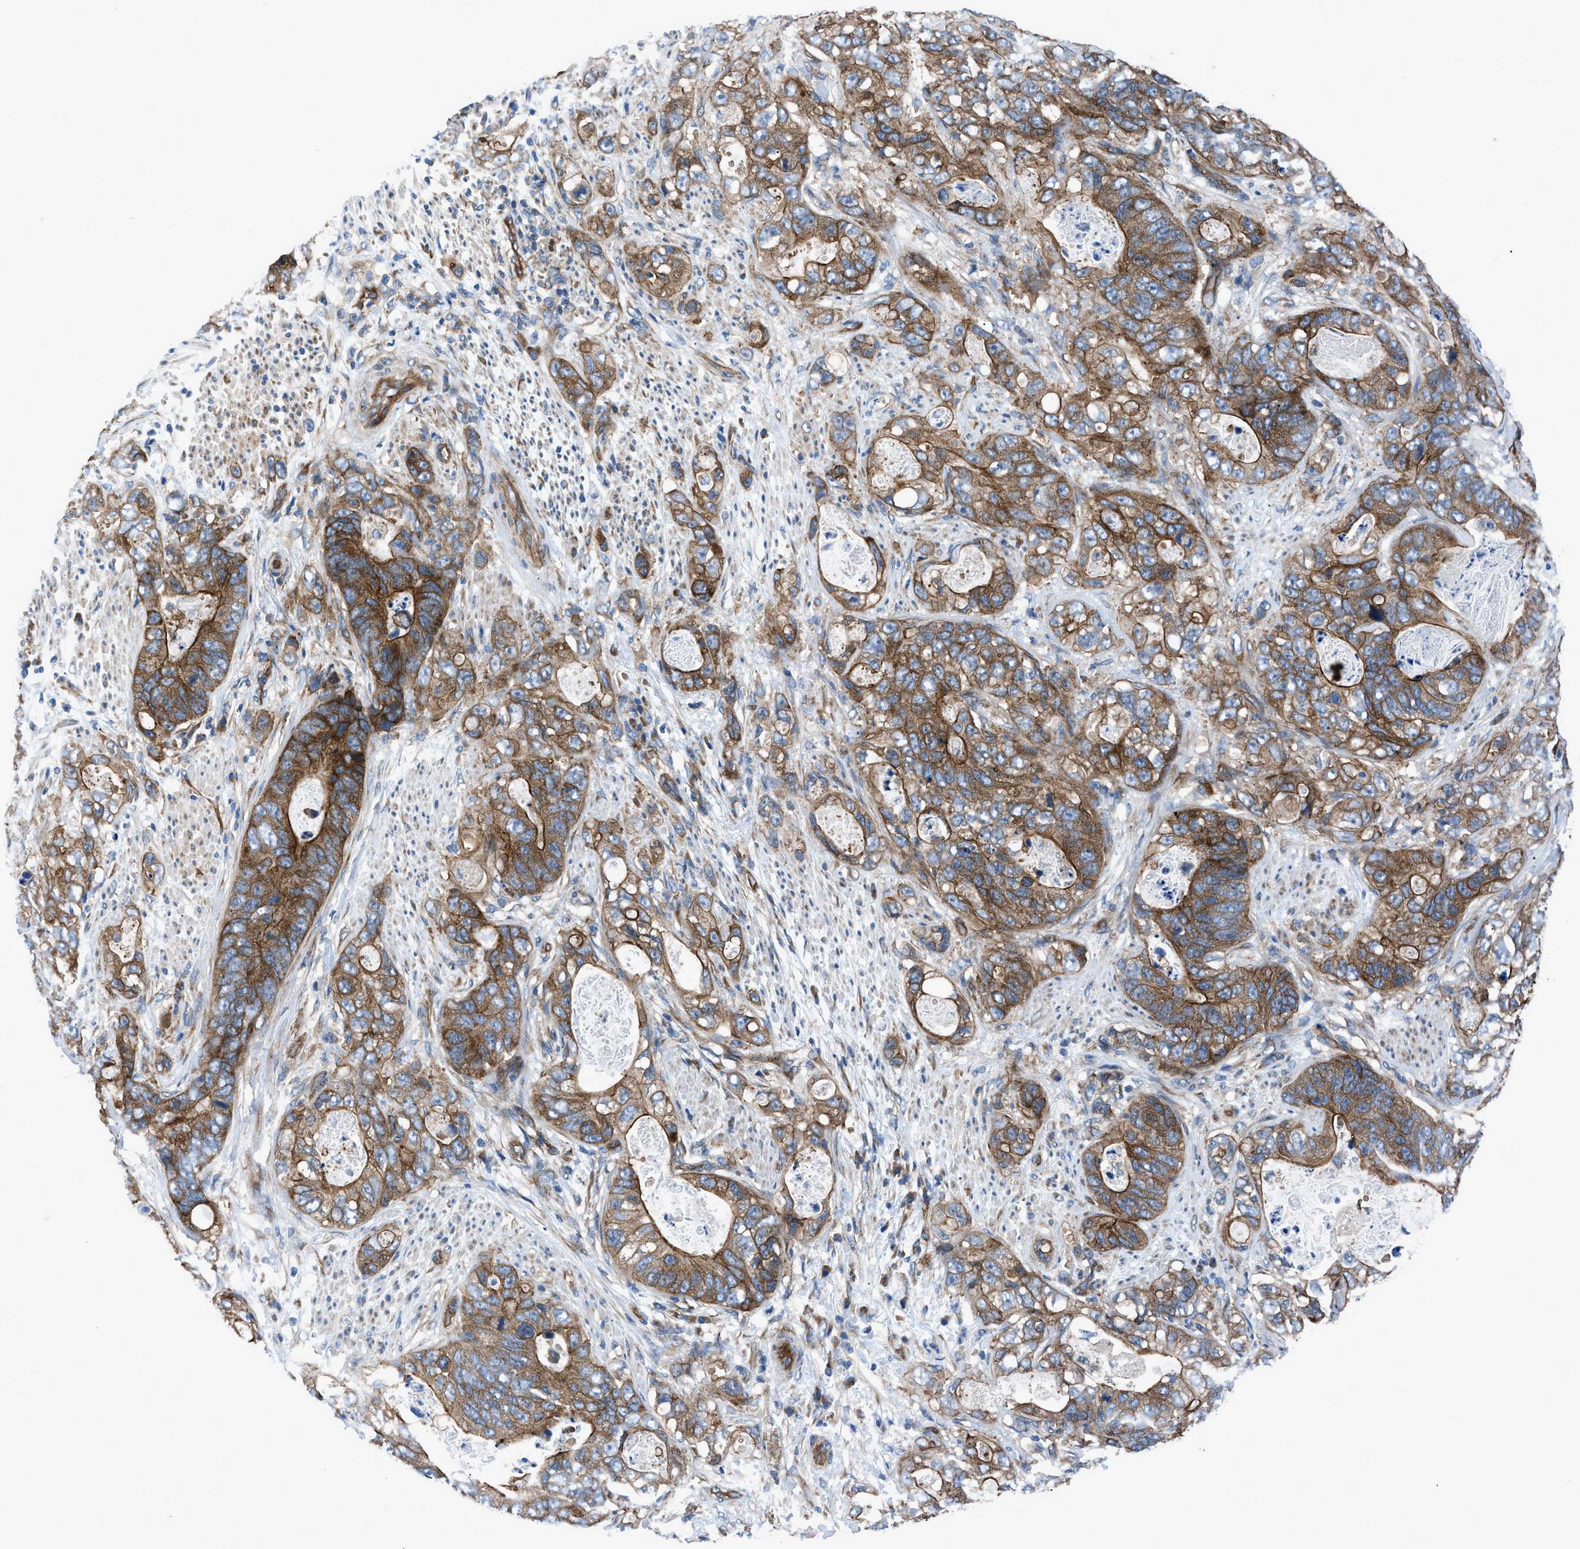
{"staining": {"intensity": "strong", "quantity": ">75%", "location": "cytoplasmic/membranous"}, "tissue": "stomach cancer", "cell_type": "Tumor cells", "image_type": "cancer", "snomed": [{"axis": "morphology", "description": "Adenocarcinoma, NOS"}, {"axis": "topography", "description": "Stomach"}], "caption": "This is a micrograph of IHC staining of stomach cancer, which shows strong positivity in the cytoplasmic/membranous of tumor cells.", "gene": "TRIP4", "patient": {"sex": "female", "age": 89}}